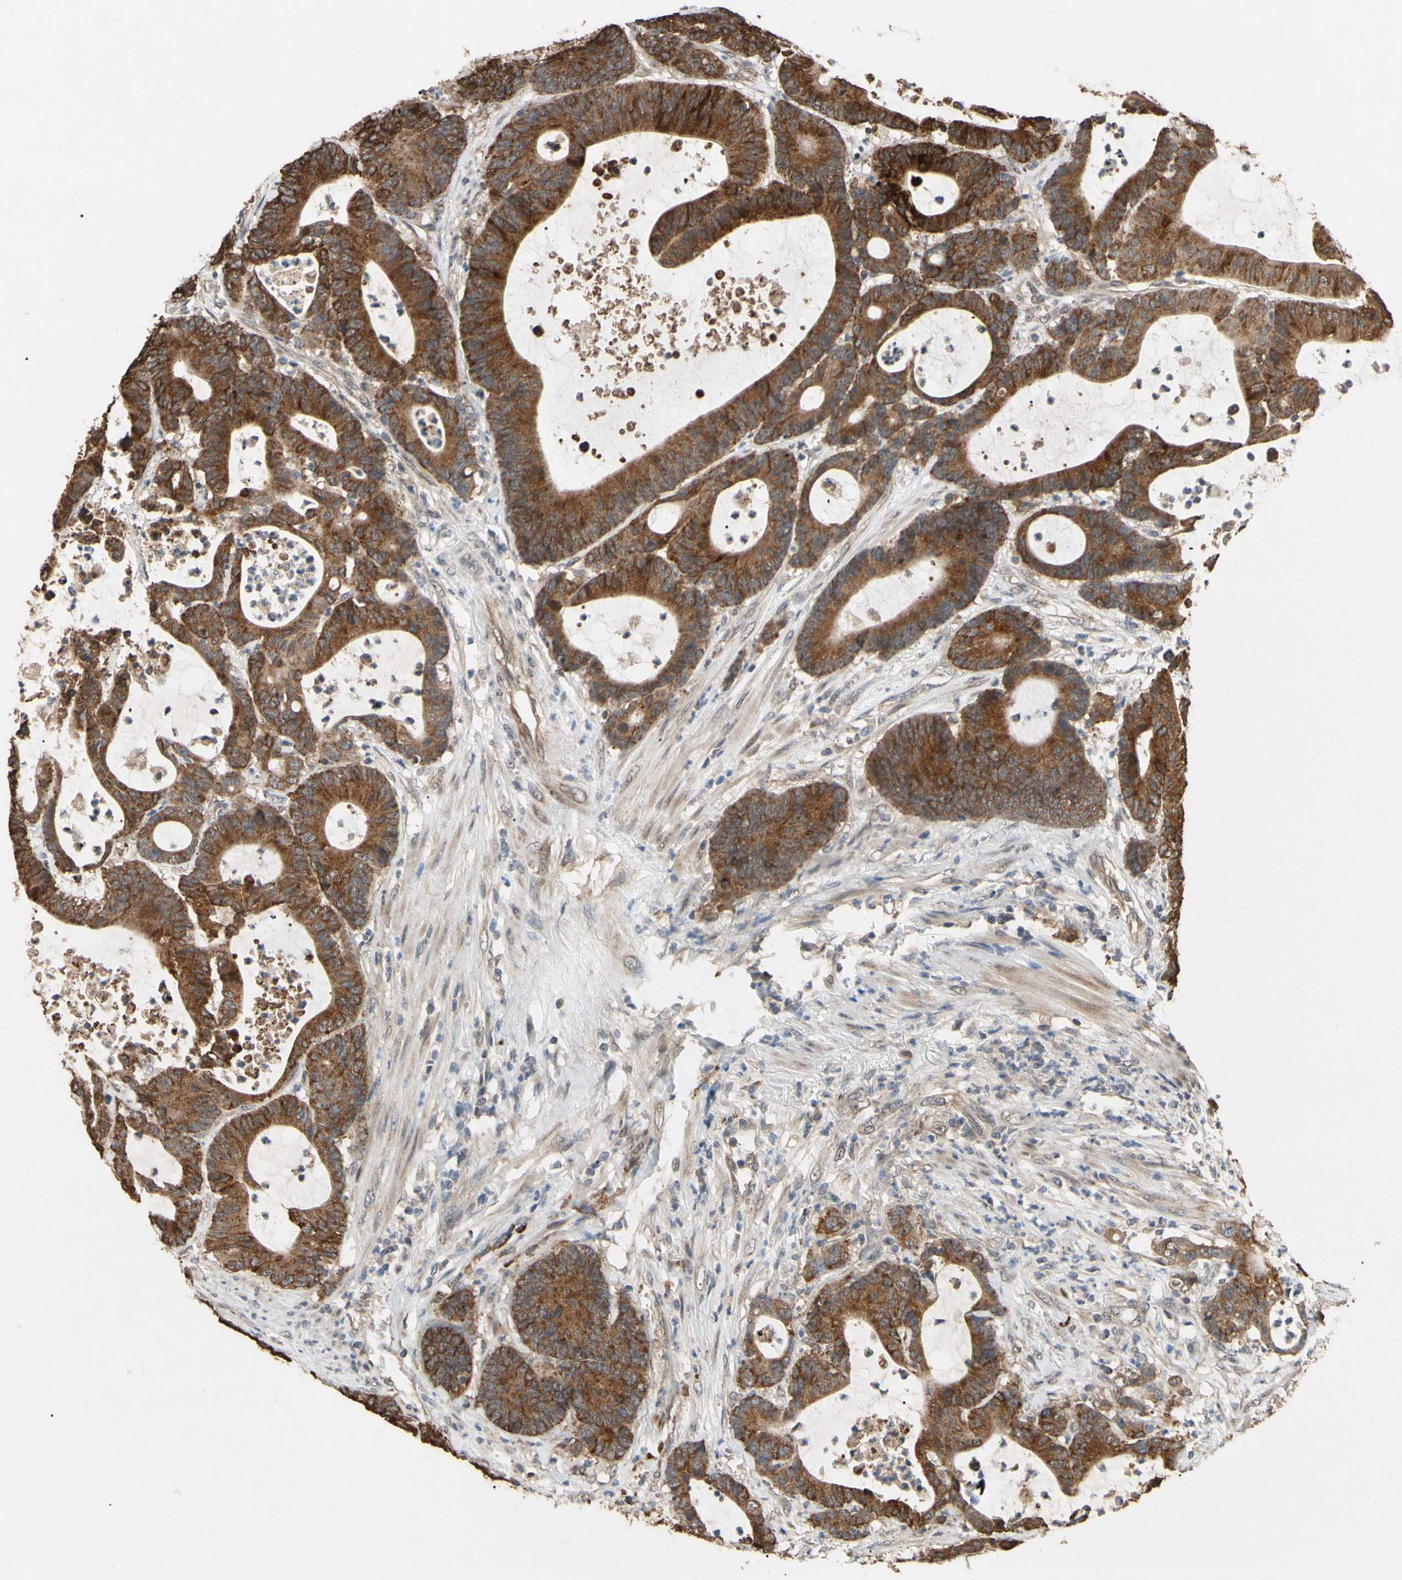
{"staining": {"intensity": "strong", "quantity": ">75%", "location": "cytoplasmic/membranous"}, "tissue": "colorectal cancer", "cell_type": "Tumor cells", "image_type": "cancer", "snomed": [{"axis": "morphology", "description": "Adenocarcinoma, NOS"}, {"axis": "topography", "description": "Colon"}], "caption": "A photomicrograph of colorectal cancer (adenocarcinoma) stained for a protein shows strong cytoplasmic/membranous brown staining in tumor cells. Nuclei are stained in blue.", "gene": "CD164", "patient": {"sex": "female", "age": 84}}